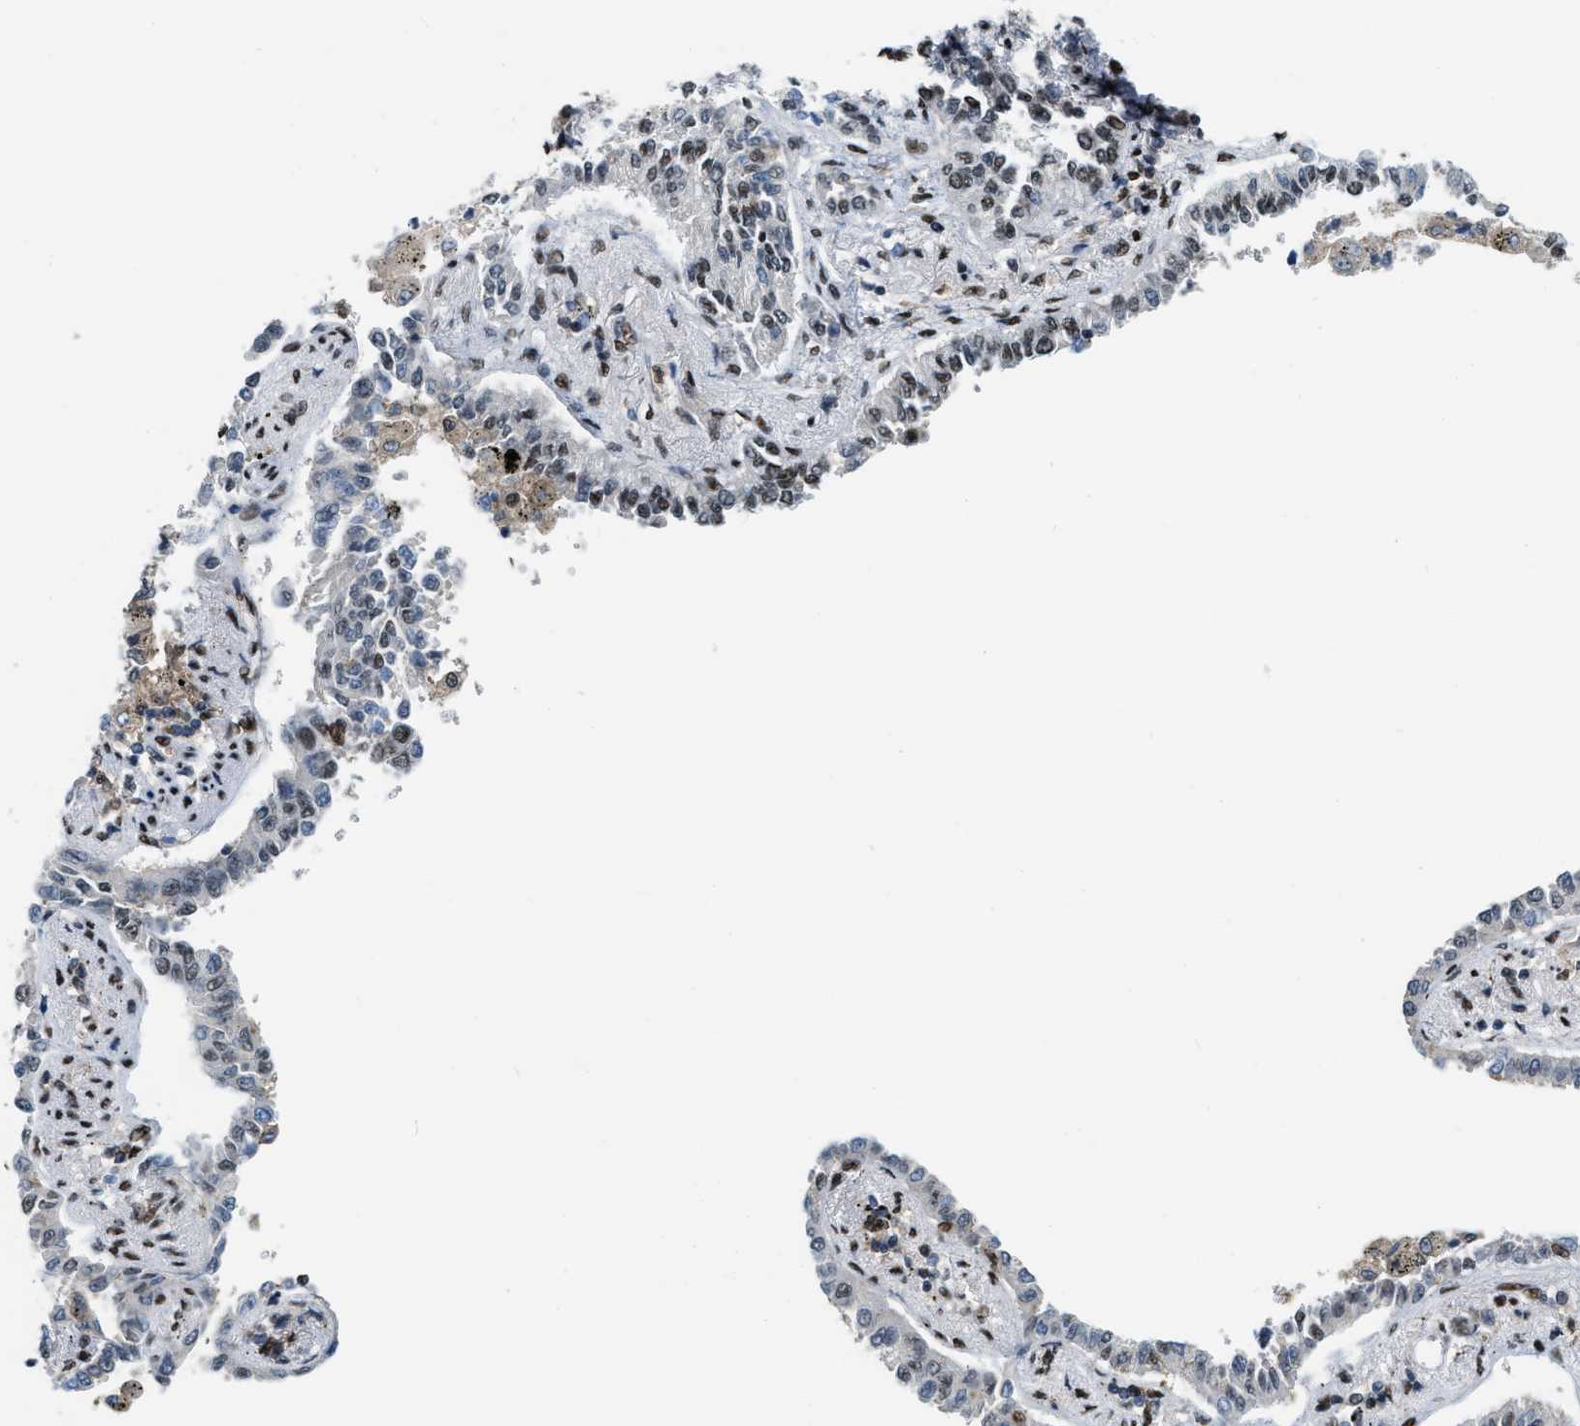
{"staining": {"intensity": "moderate", "quantity": "25%-75%", "location": "nuclear"}, "tissue": "lung cancer", "cell_type": "Tumor cells", "image_type": "cancer", "snomed": [{"axis": "morphology", "description": "Normal tissue, NOS"}, {"axis": "morphology", "description": "Adenocarcinoma, NOS"}, {"axis": "topography", "description": "Lung"}], "caption": "The photomicrograph exhibits staining of adenocarcinoma (lung), revealing moderate nuclear protein staining (brown color) within tumor cells. Ihc stains the protein of interest in brown and the nuclei are stained blue.", "gene": "NUMA1", "patient": {"sex": "male", "age": 59}}